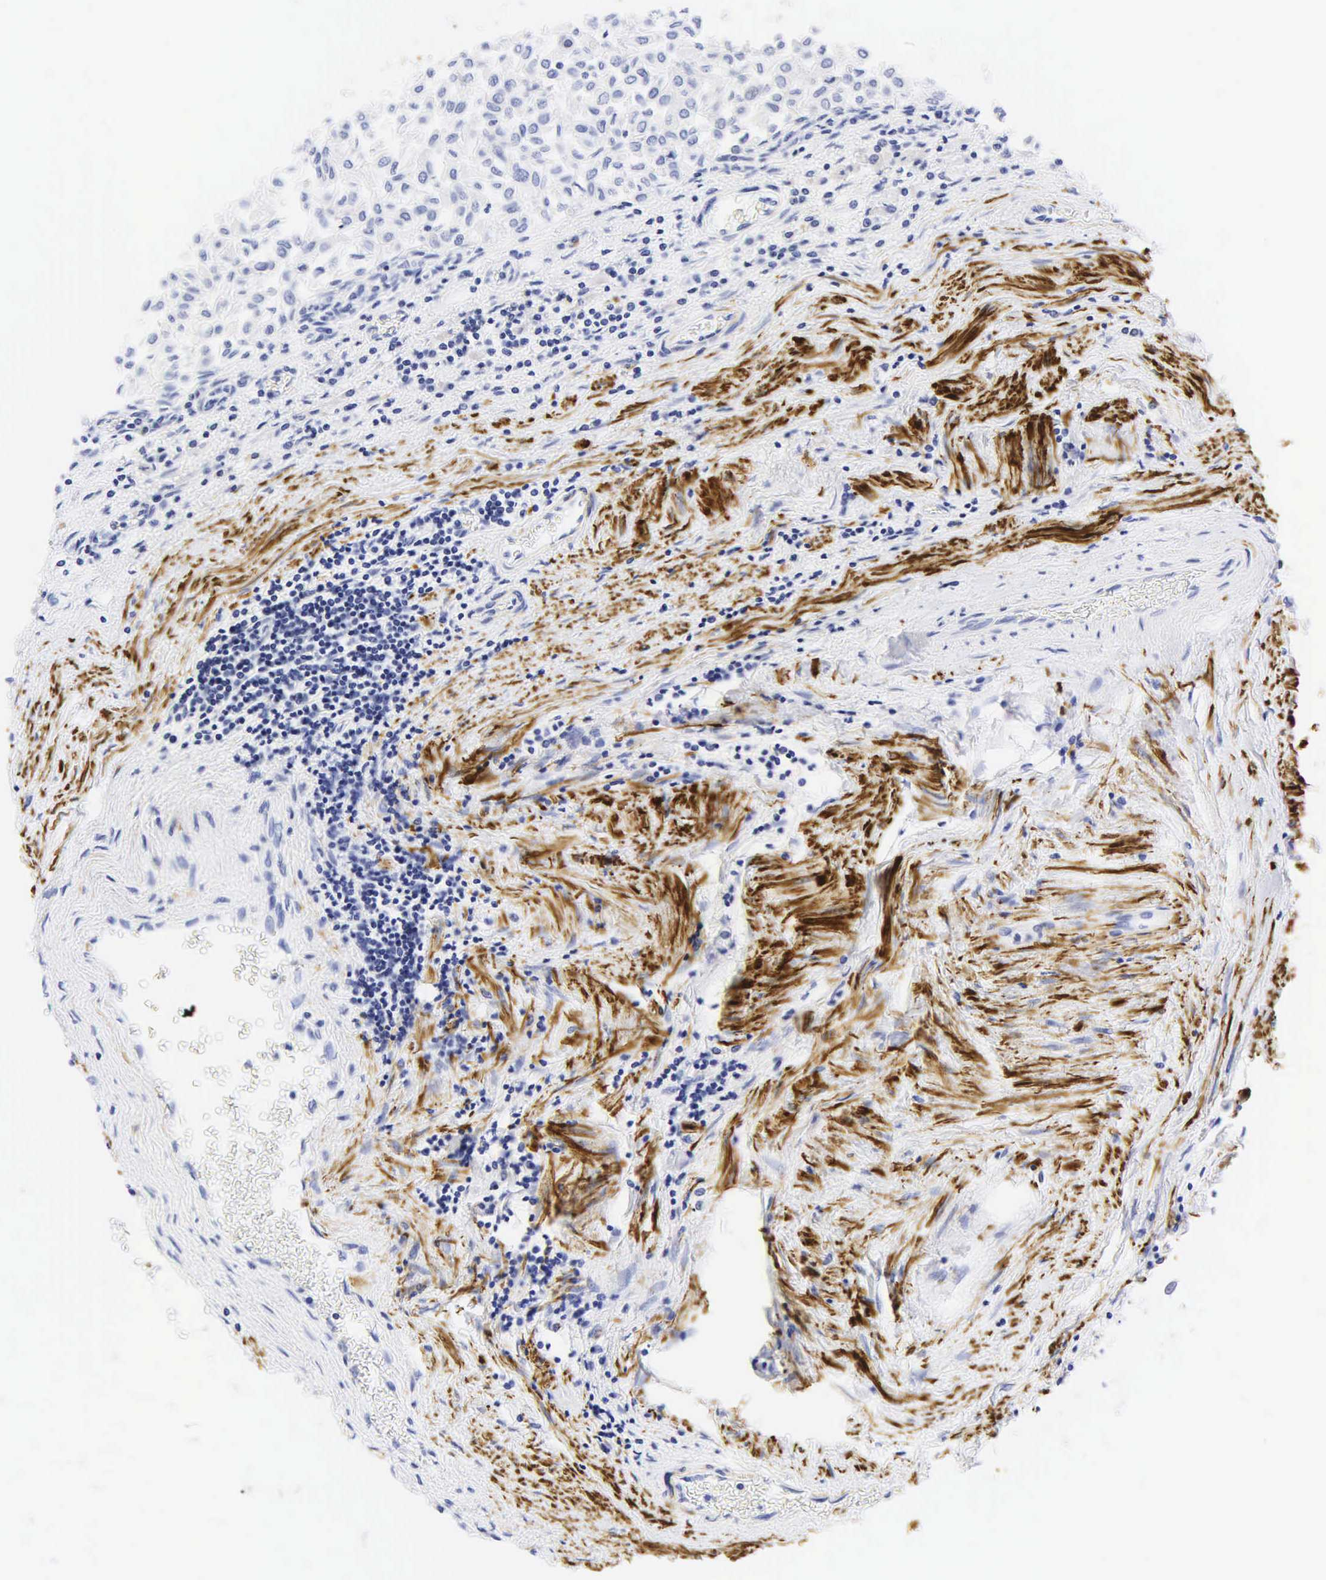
{"staining": {"intensity": "negative", "quantity": "none", "location": "none"}, "tissue": "urothelial cancer", "cell_type": "Tumor cells", "image_type": "cancer", "snomed": [{"axis": "morphology", "description": "Urothelial carcinoma, Low grade"}, {"axis": "topography", "description": "Urinary bladder"}], "caption": "DAB immunohistochemical staining of human low-grade urothelial carcinoma displays no significant positivity in tumor cells.", "gene": "DES", "patient": {"sex": "male", "age": 64}}